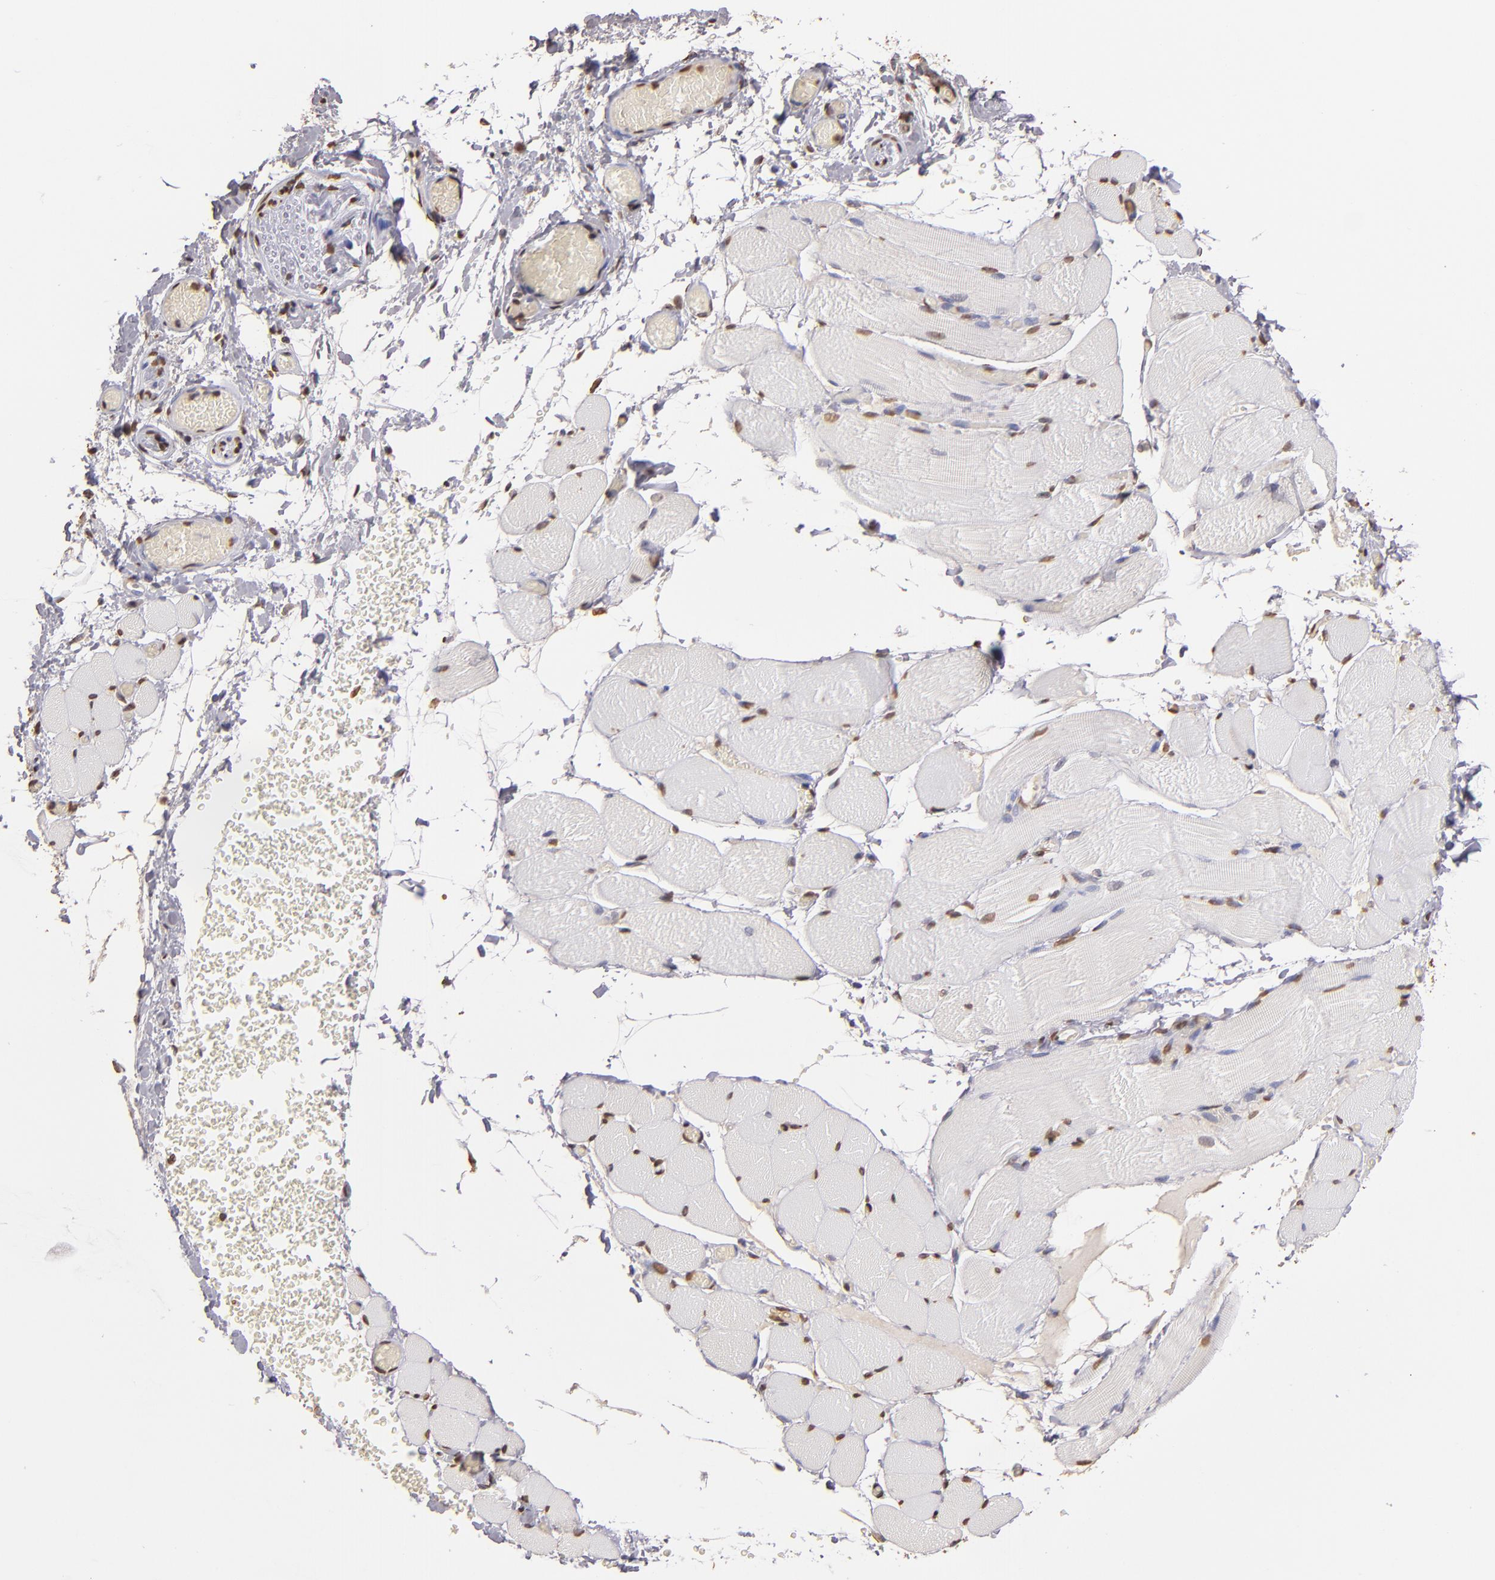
{"staining": {"intensity": "weak", "quantity": "25%-75%", "location": "nuclear"}, "tissue": "skeletal muscle", "cell_type": "Myocytes", "image_type": "normal", "snomed": [{"axis": "morphology", "description": "Normal tissue, NOS"}, {"axis": "topography", "description": "Skeletal muscle"}, {"axis": "topography", "description": "Soft tissue"}], "caption": "Protein expression analysis of unremarkable skeletal muscle displays weak nuclear staining in about 25%-75% of myocytes. (IHC, brightfield microscopy, high magnification).", "gene": "LBX1", "patient": {"sex": "female", "age": 58}}